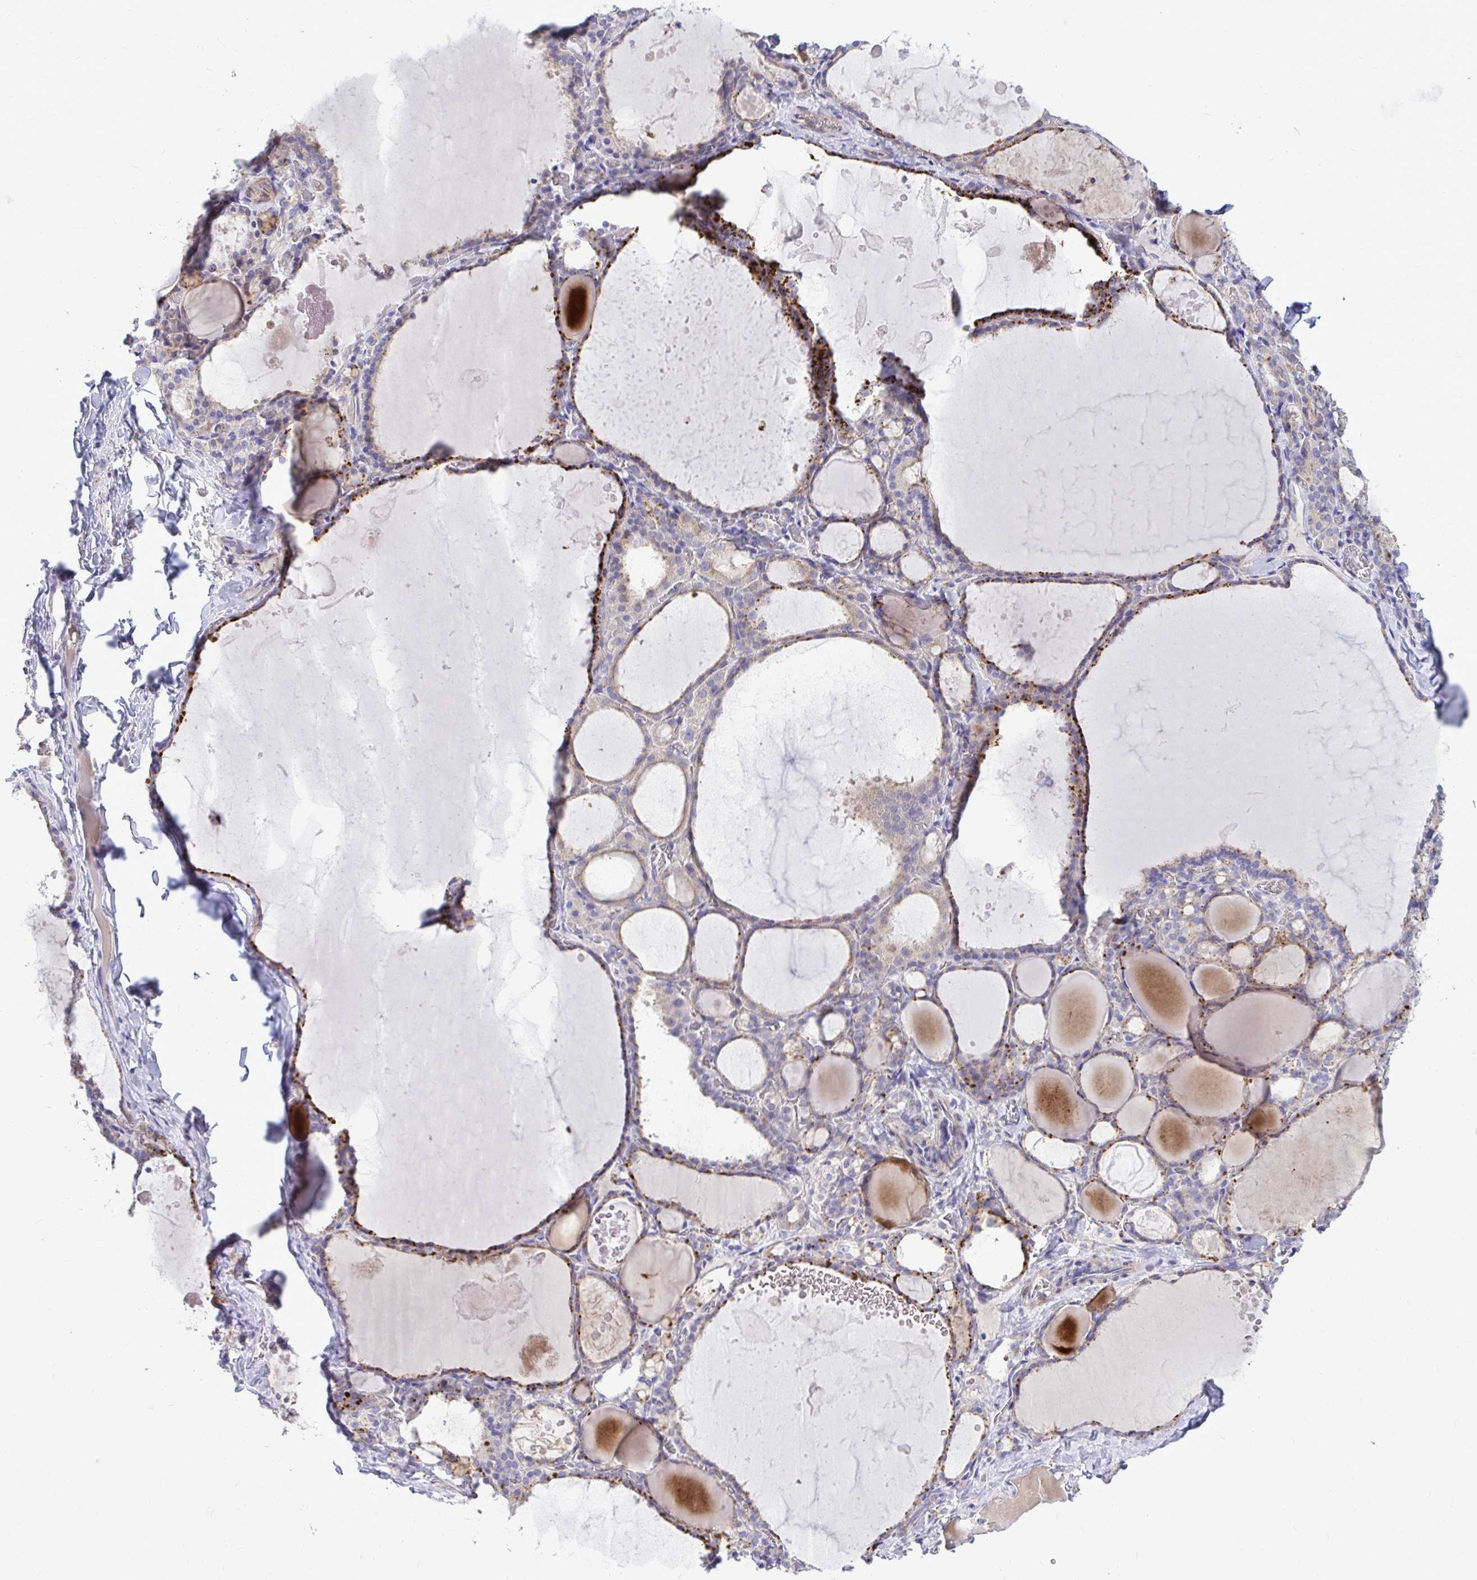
{"staining": {"intensity": "strong", "quantity": "25%-75%", "location": "cytoplasmic/membranous"}, "tissue": "thyroid gland", "cell_type": "Glandular cells", "image_type": "normal", "snomed": [{"axis": "morphology", "description": "Normal tissue, NOS"}, {"axis": "topography", "description": "Thyroid gland"}], "caption": "An immunohistochemistry image of normal tissue is shown. Protein staining in brown highlights strong cytoplasmic/membranous positivity in thyroid gland within glandular cells. (Stains: DAB in brown, nuclei in blue, Microscopy: brightfield microscopy at high magnification).", "gene": "TP53I11", "patient": {"sex": "male", "age": 56}}